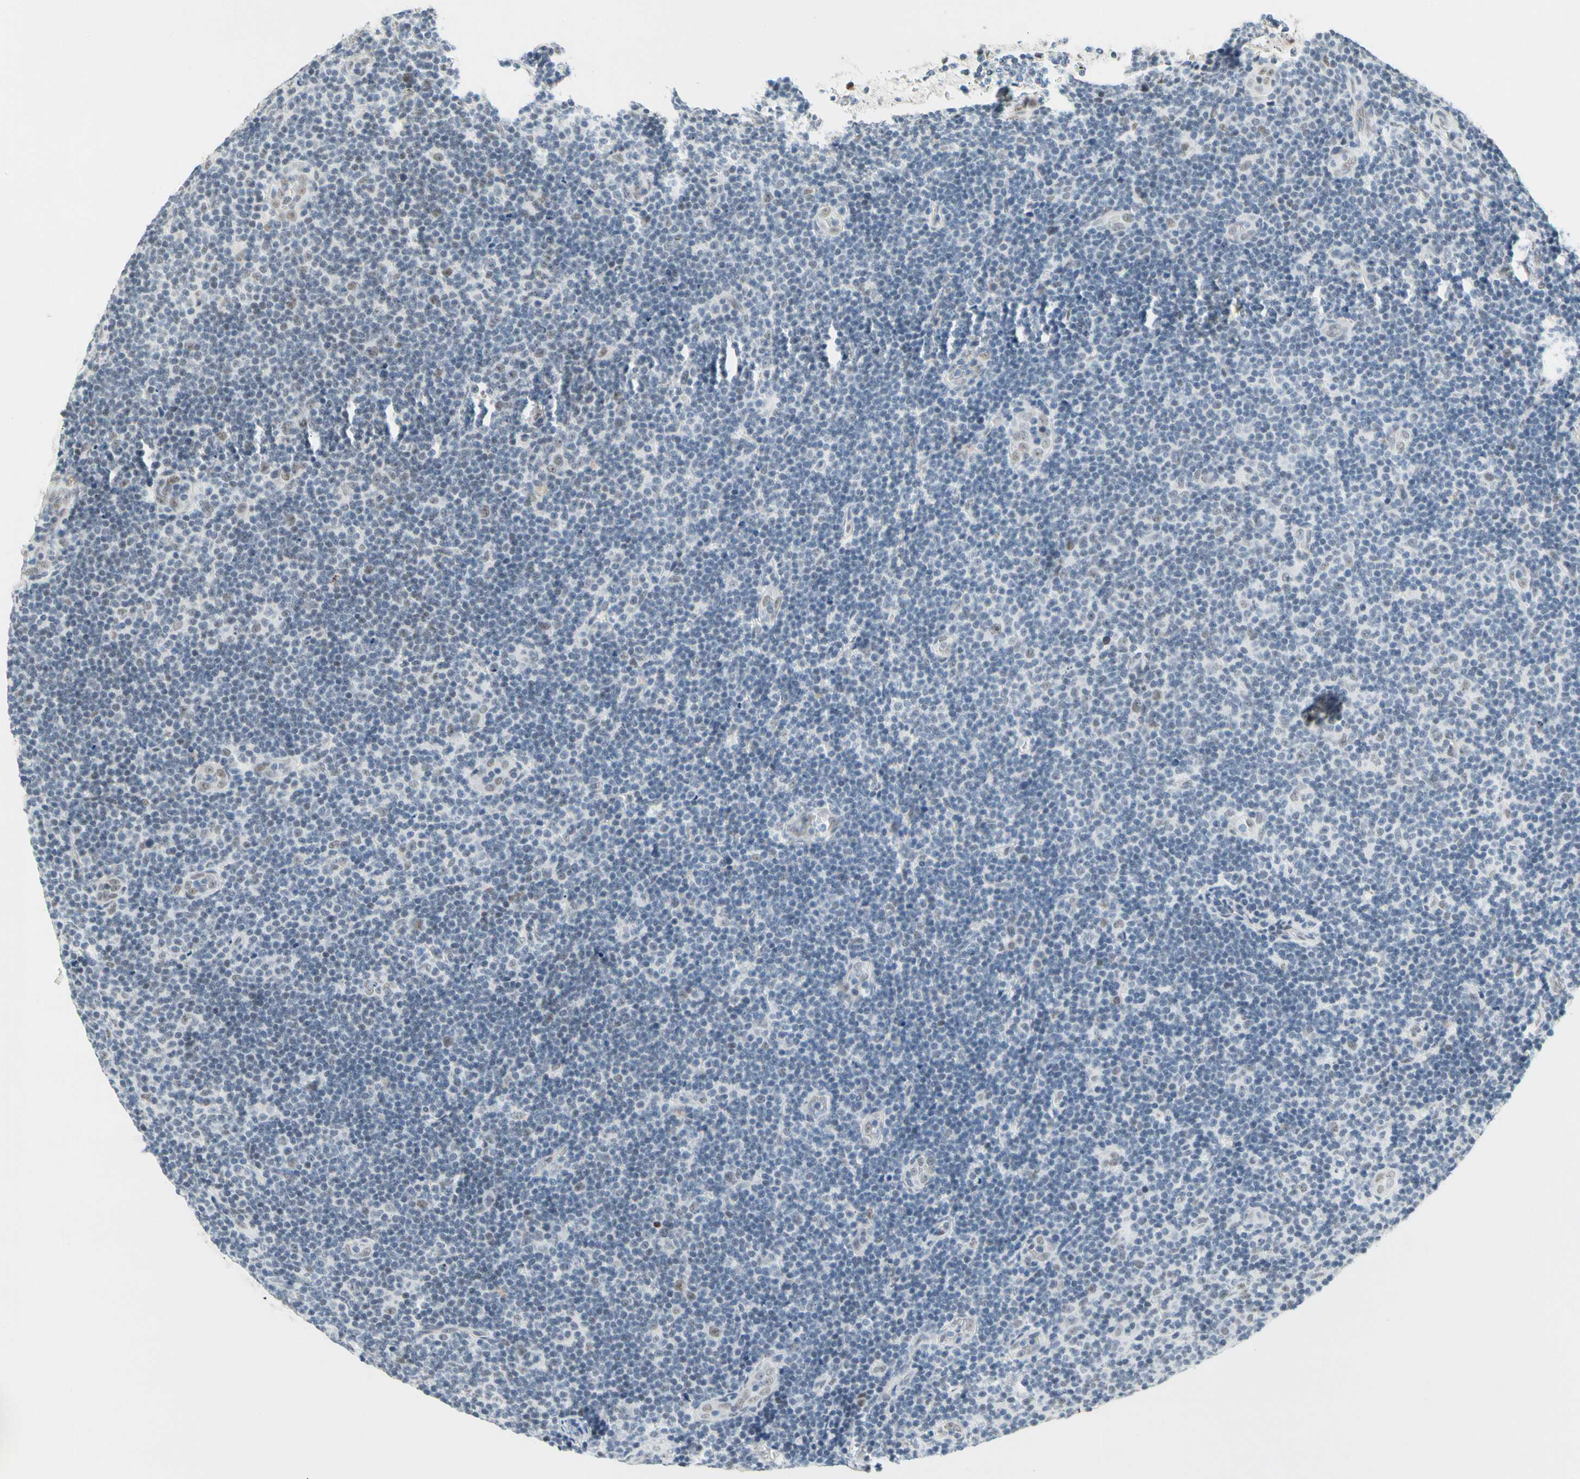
{"staining": {"intensity": "negative", "quantity": "none", "location": "none"}, "tissue": "lymphoma", "cell_type": "Tumor cells", "image_type": "cancer", "snomed": [{"axis": "morphology", "description": "Malignant lymphoma, non-Hodgkin's type, Low grade"}, {"axis": "topography", "description": "Lymph node"}], "caption": "Photomicrograph shows no significant protein positivity in tumor cells of malignant lymphoma, non-Hodgkin's type (low-grade).", "gene": "ZSCAN16", "patient": {"sex": "male", "age": 83}}